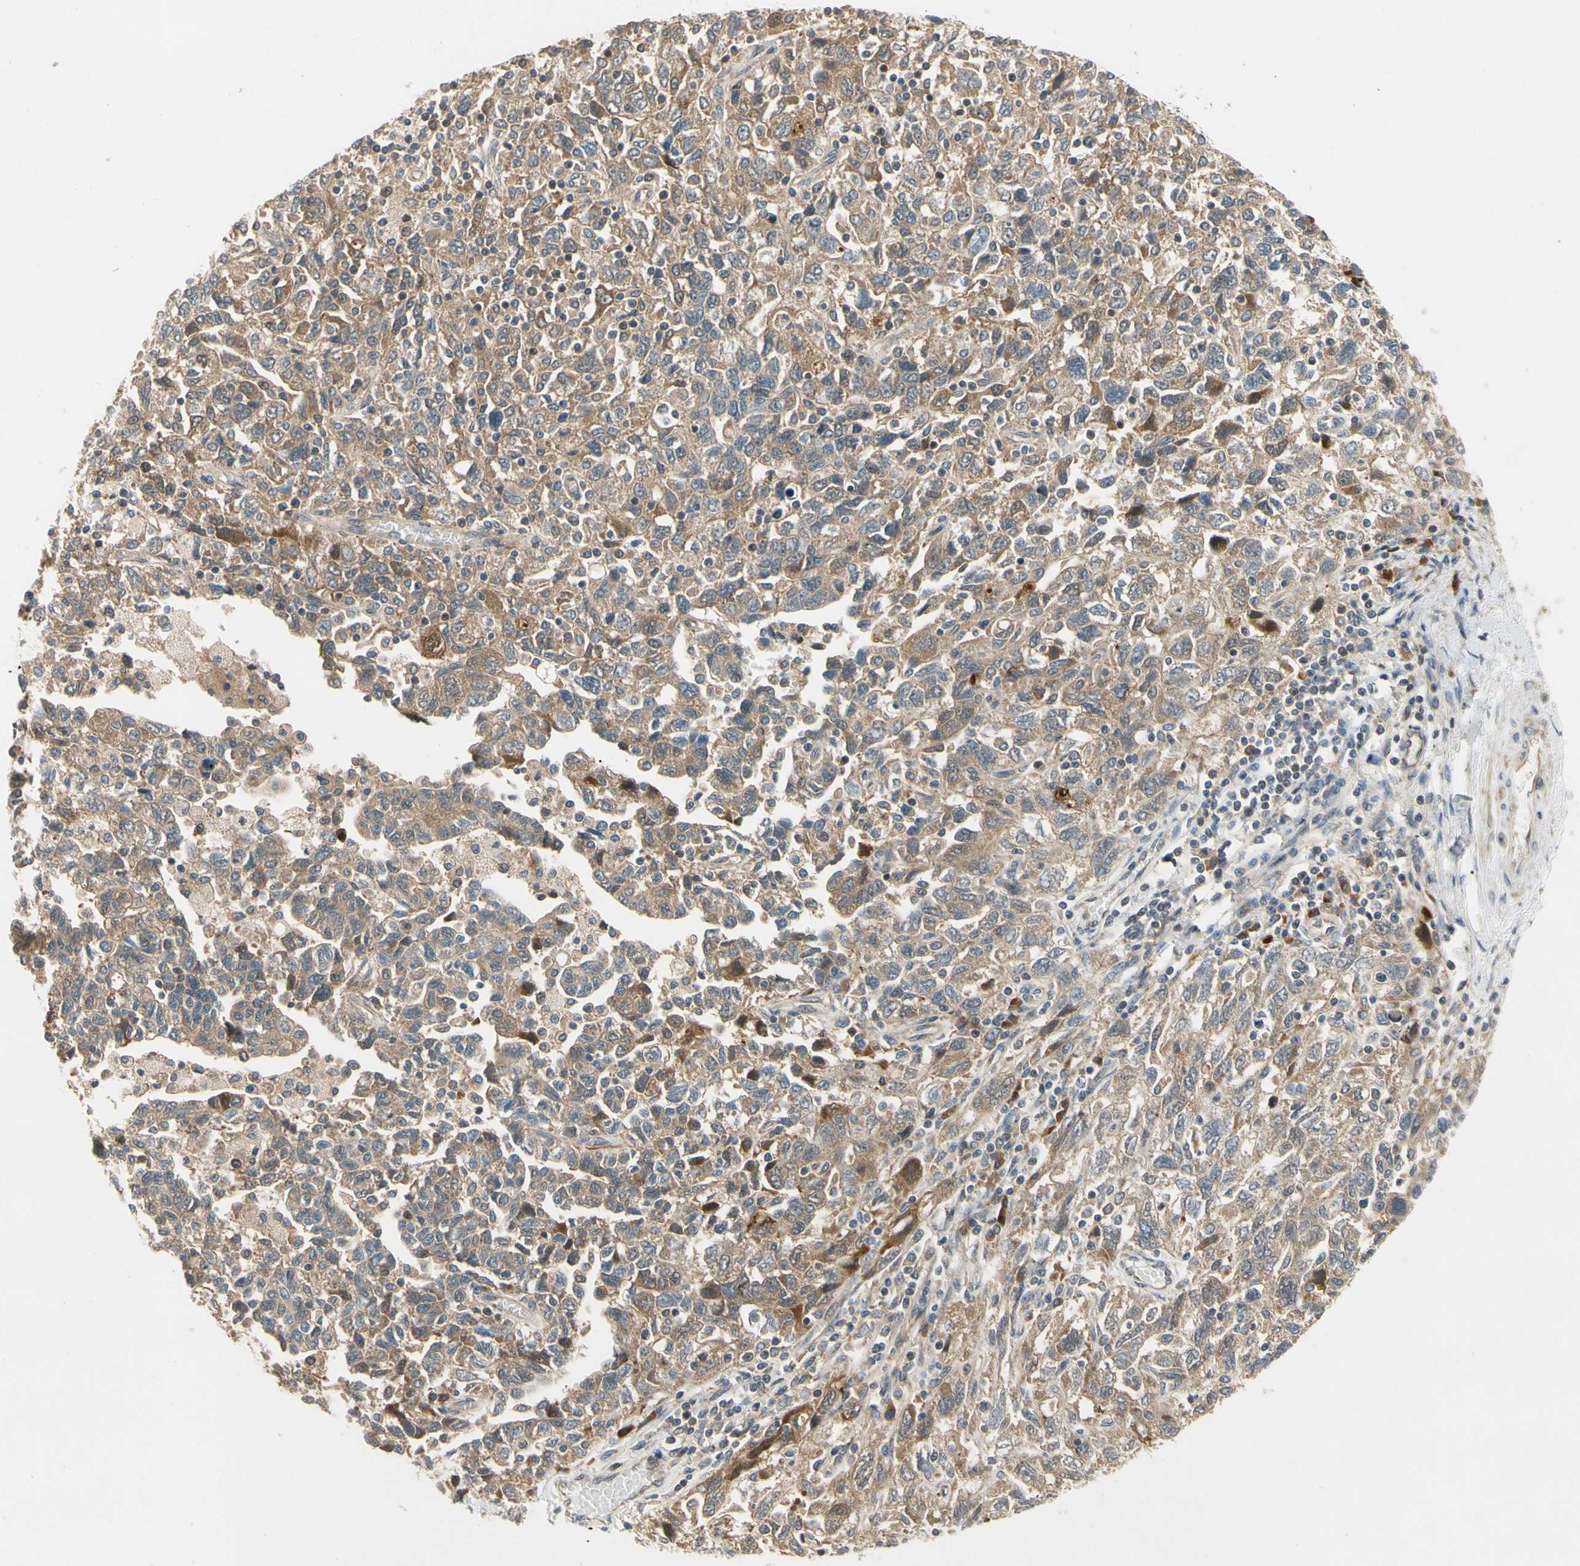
{"staining": {"intensity": "moderate", "quantity": ">75%", "location": "cytoplasmic/membranous"}, "tissue": "ovarian cancer", "cell_type": "Tumor cells", "image_type": "cancer", "snomed": [{"axis": "morphology", "description": "Carcinoma, NOS"}, {"axis": "morphology", "description": "Cystadenocarcinoma, serous, NOS"}, {"axis": "topography", "description": "Ovary"}], "caption": "The micrograph reveals immunohistochemical staining of carcinoma (ovarian). There is moderate cytoplasmic/membranous positivity is identified in about >75% of tumor cells.", "gene": "TDRP", "patient": {"sex": "female", "age": 69}}